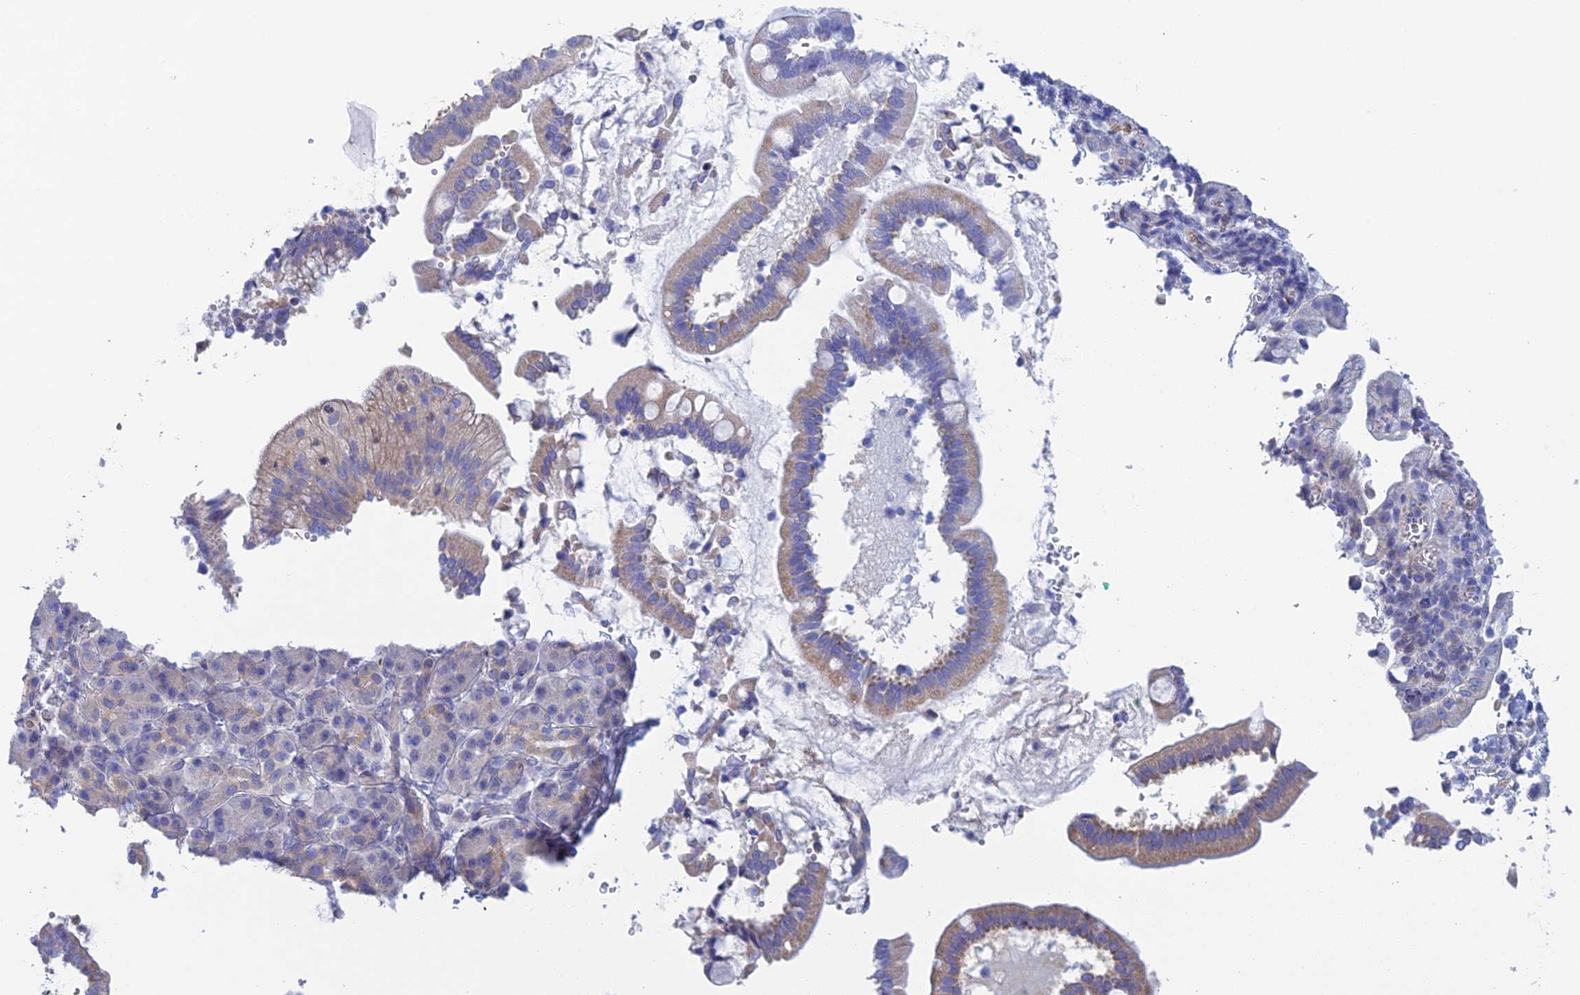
{"staining": {"intensity": "weak", "quantity": "25%-75%", "location": "cytoplasmic/membranous"}, "tissue": "pancreatic cancer", "cell_type": "Tumor cells", "image_type": "cancer", "snomed": [{"axis": "morphology", "description": "Normal tissue, NOS"}, {"axis": "morphology", "description": "Adenocarcinoma, NOS"}, {"axis": "topography", "description": "Pancreas"}], "caption": "Immunohistochemical staining of pancreatic cancer (adenocarcinoma) displays weak cytoplasmic/membranous protein staining in approximately 25%-75% of tumor cells.", "gene": "PCDHA8", "patient": {"sex": "female", "age": 55}}